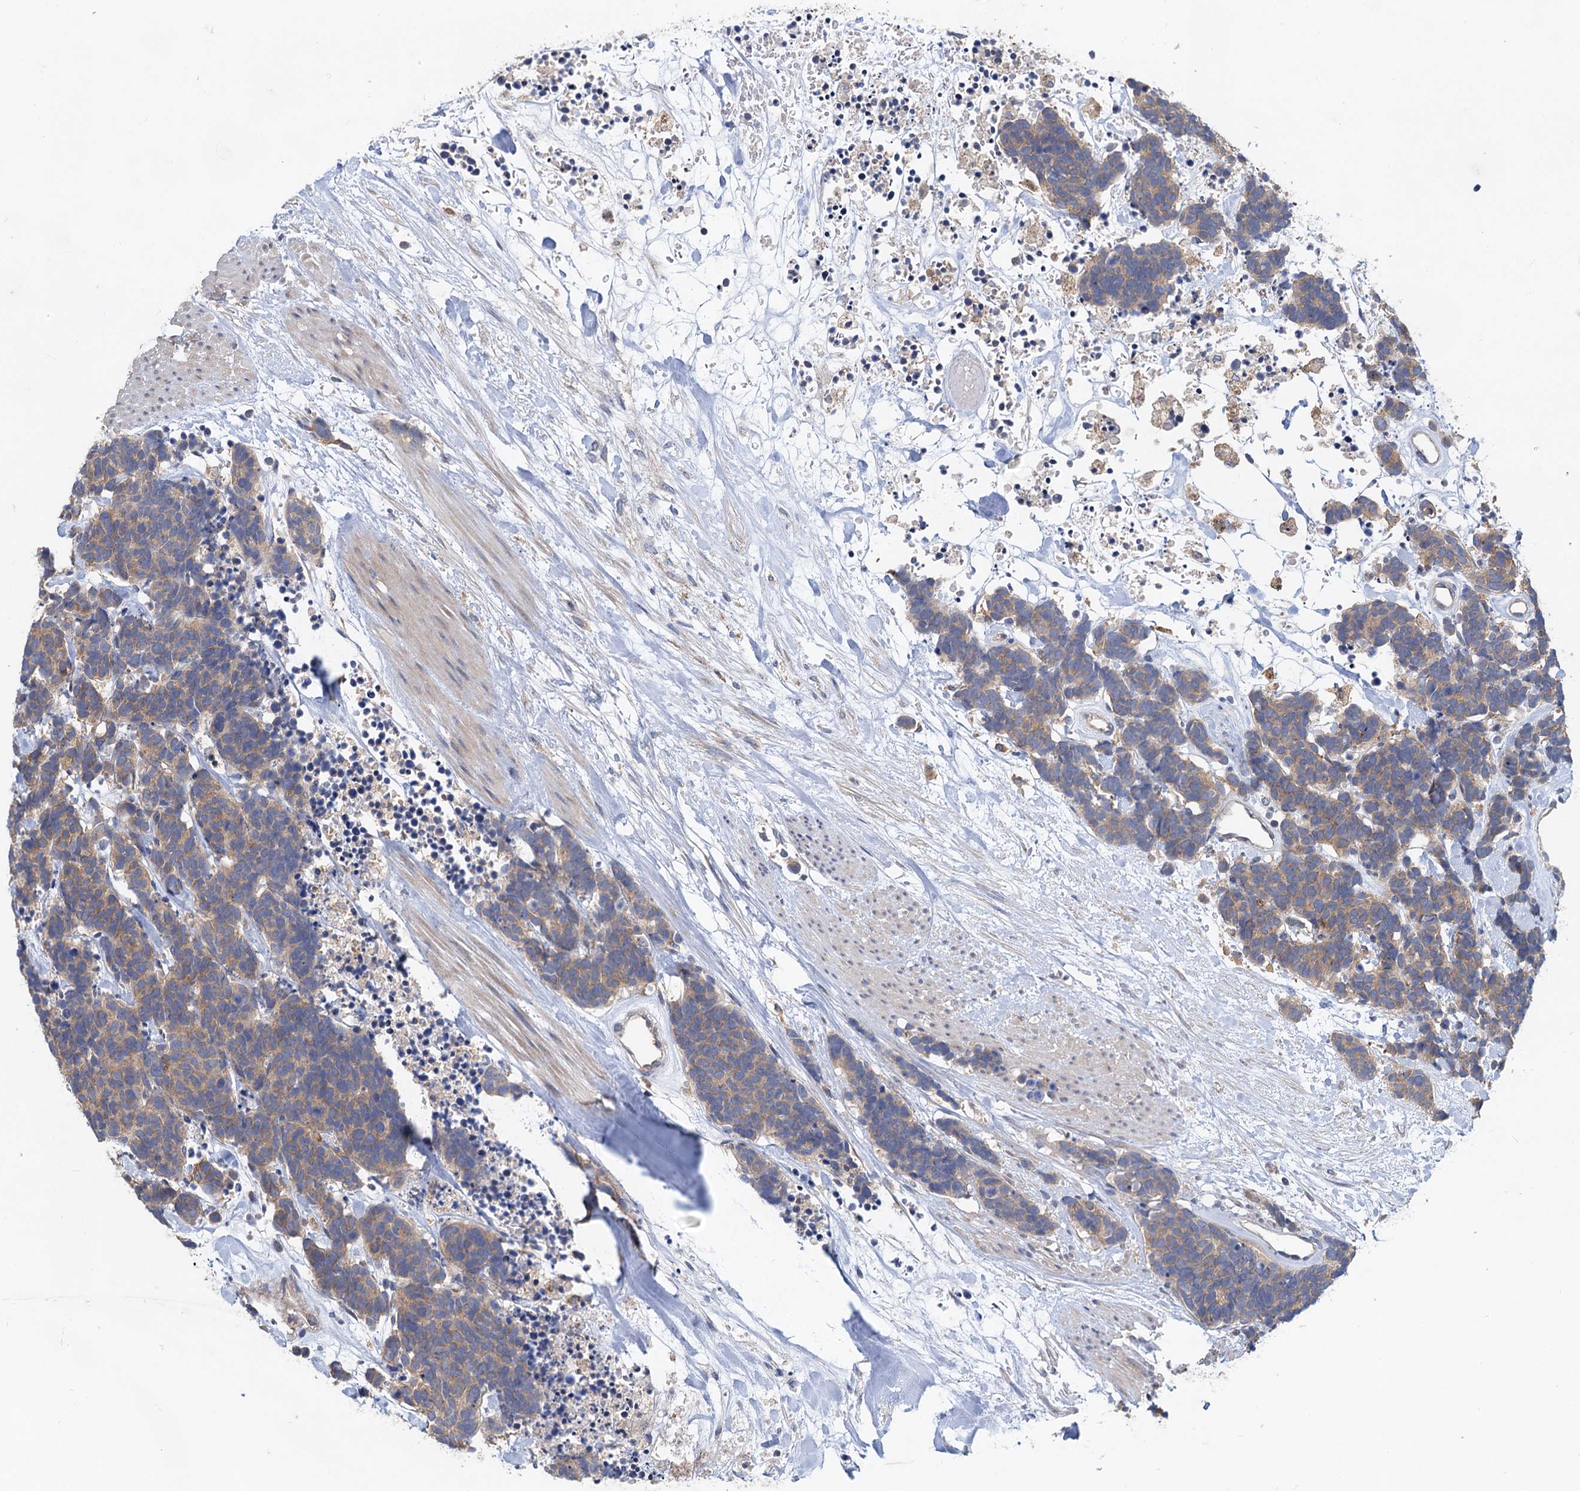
{"staining": {"intensity": "weak", "quantity": ">75%", "location": "cytoplasmic/membranous"}, "tissue": "carcinoid", "cell_type": "Tumor cells", "image_type": "cancer", "snomed": [{"axis": "morphology", "description": "Carcinoma, NOS"}, {"axis": "morphology", "description": "Carcinoid, malignant, NOS"}, {"axis": "topography", "description": "Urinary bladder"}], "caption": "A low amount of weak cytoplasmic/membranous positivity is present in approximately >75% of tumor cells in carcinoid tissue.", "gene": "SNAP29", "patient": {"sex": "male", "age": 57}}